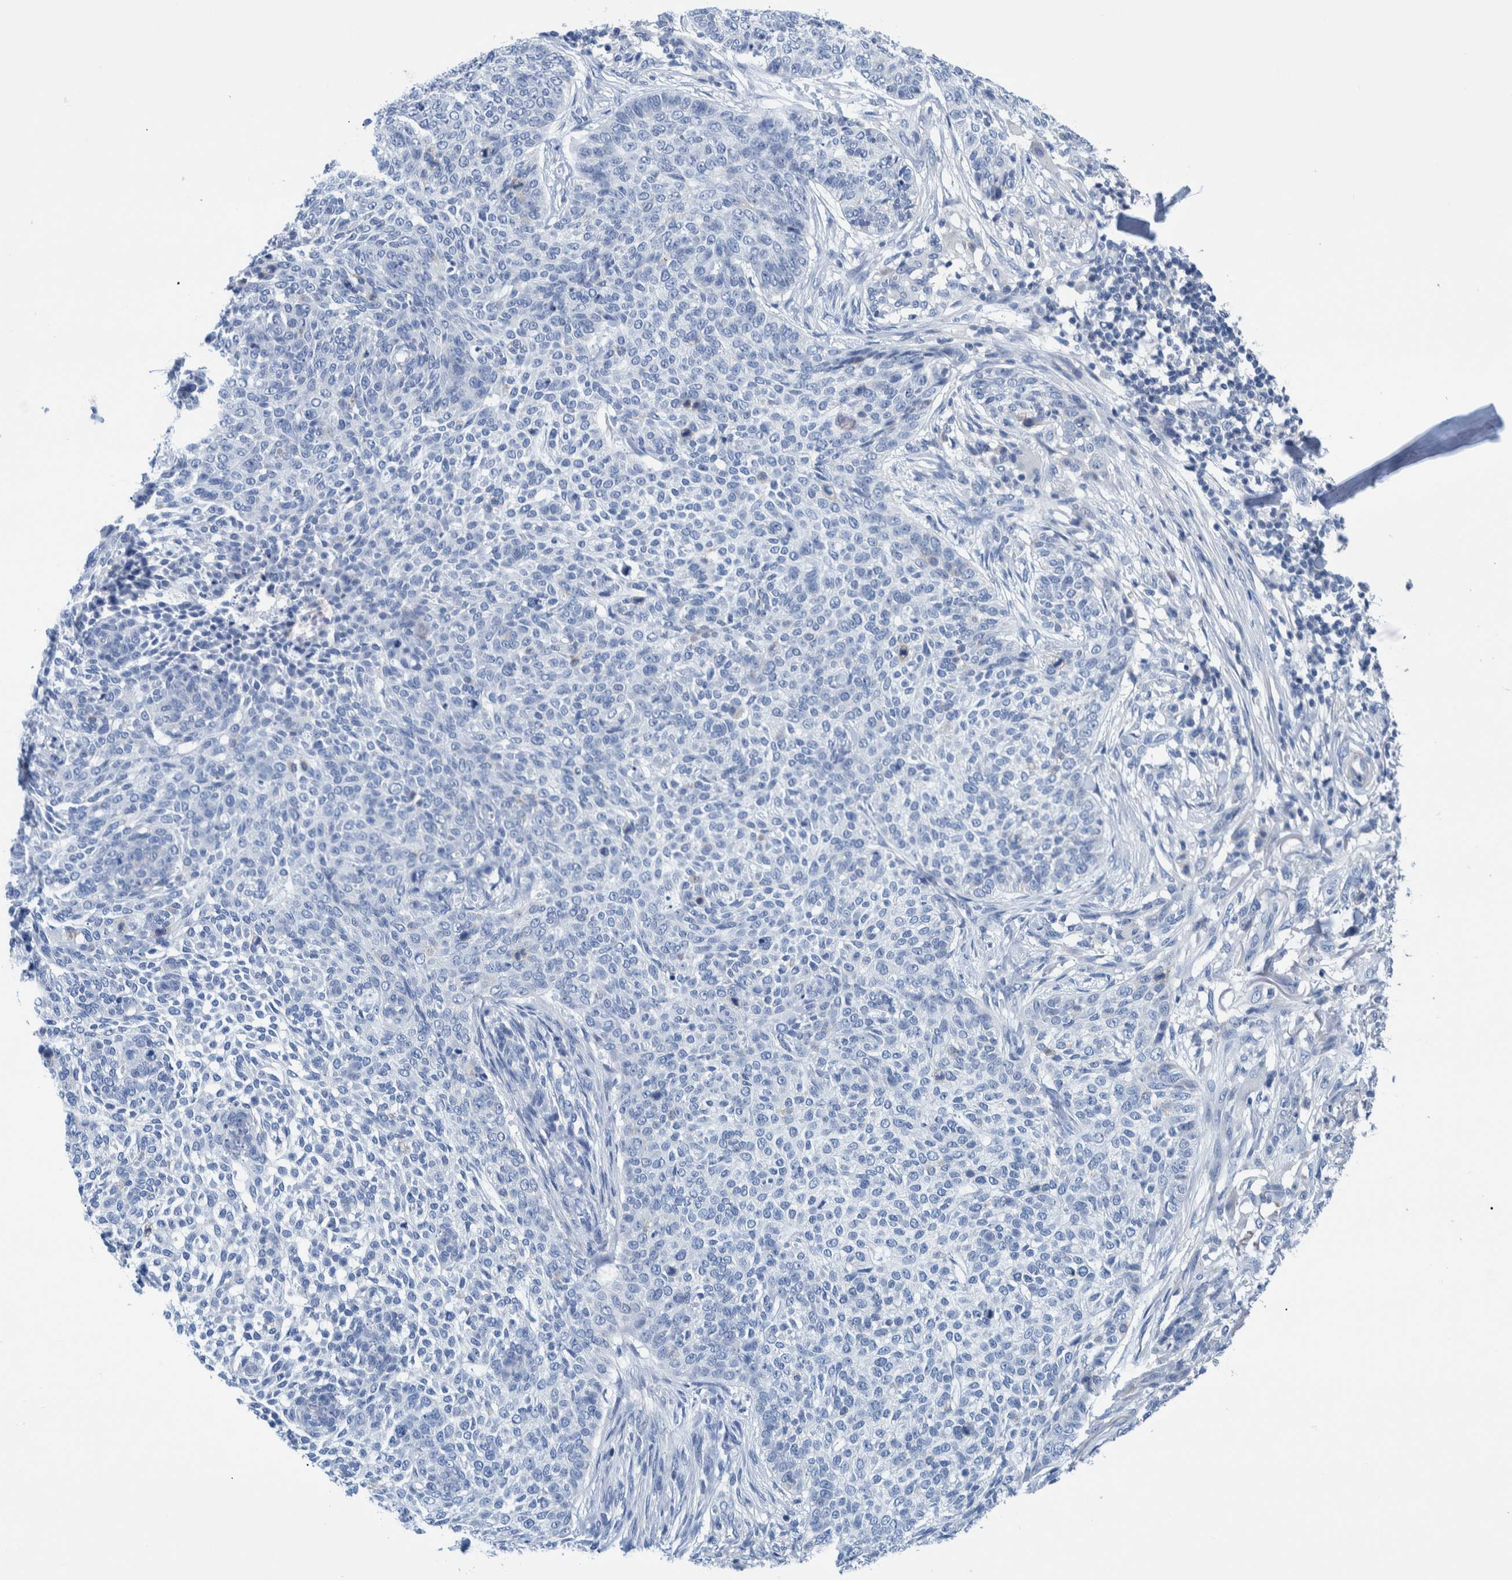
{"staining": {"intensity": "negative", "quantity": "none", "location": "none"}, "tissue": "skin cancer", "cell_type": "Tumor cells", "image_type": "cancer", "snomed": [{"axis": "morphology", "description": "Basal cell carcinoma"}, {"axis": "topography", "description": "Skin"}], "caption": "Micrograph shows no significant protein positivity in tumor cells of basal cell carcinoma (skin).", "gene": "MKS1", "patient": {"sex": "female", "age": 64}}